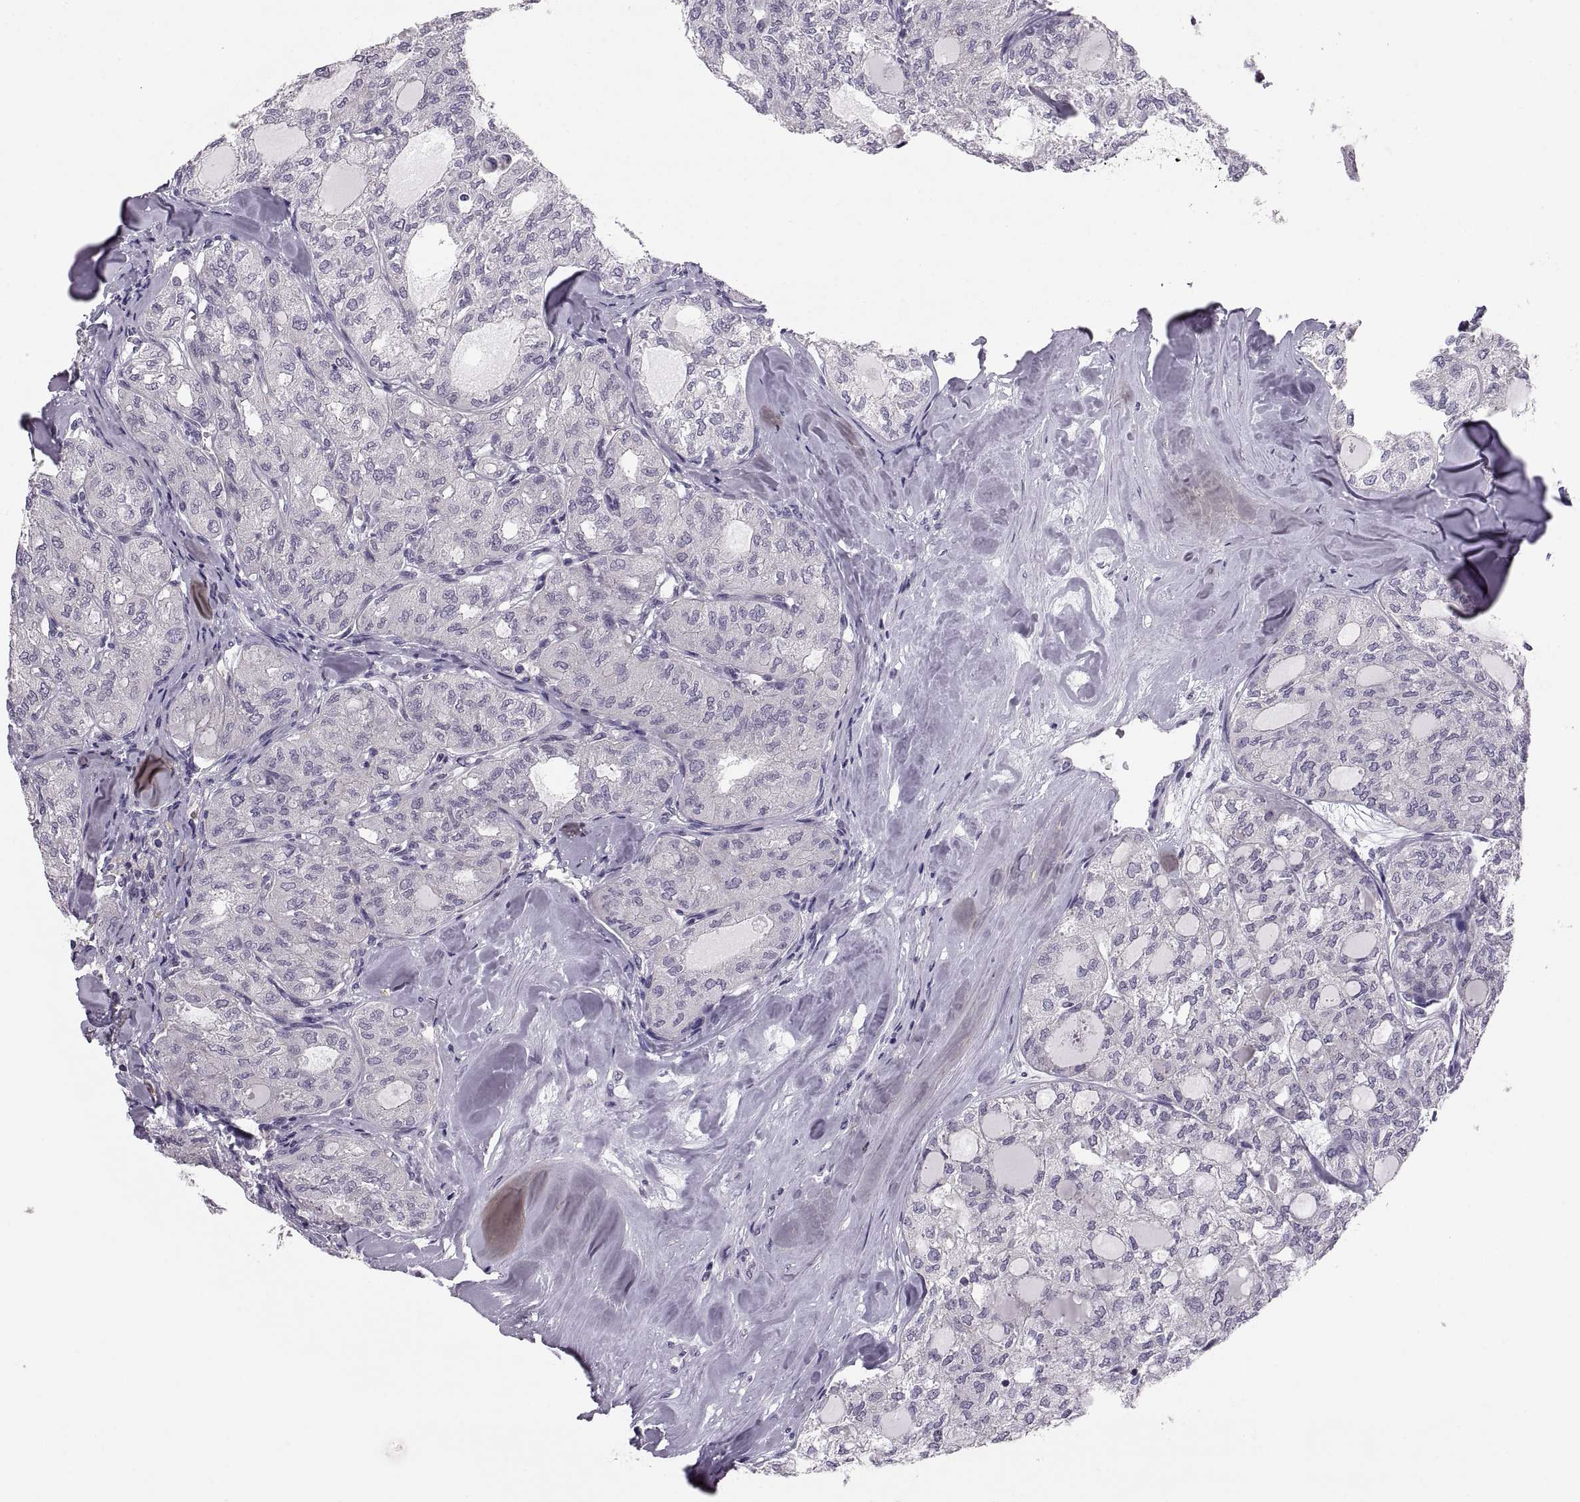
{"staining": {"intensity": "negative", "quantity": "none", "location": "none"}, "tissue": "thyroid cancer", "cell_type": "Tumor cells", "image_type": "cancer", "snomed": [{"axis": "morphology", "description": "Follicular adenoma carcinoma, NOS"}, {"axis": "topography", "description": "Thyroid gland"}], "caption": "Immunohistochemical staining of thyroid cancer reveals no significant positivity in tumor cells. The staining is performed using DAB (3,3'-diaminobenzidine) brown chromogen with nuclei counter-stained in using hematoxylin.", "gene": "ADH6", "patient": {"sex": "male", "age": 75}}